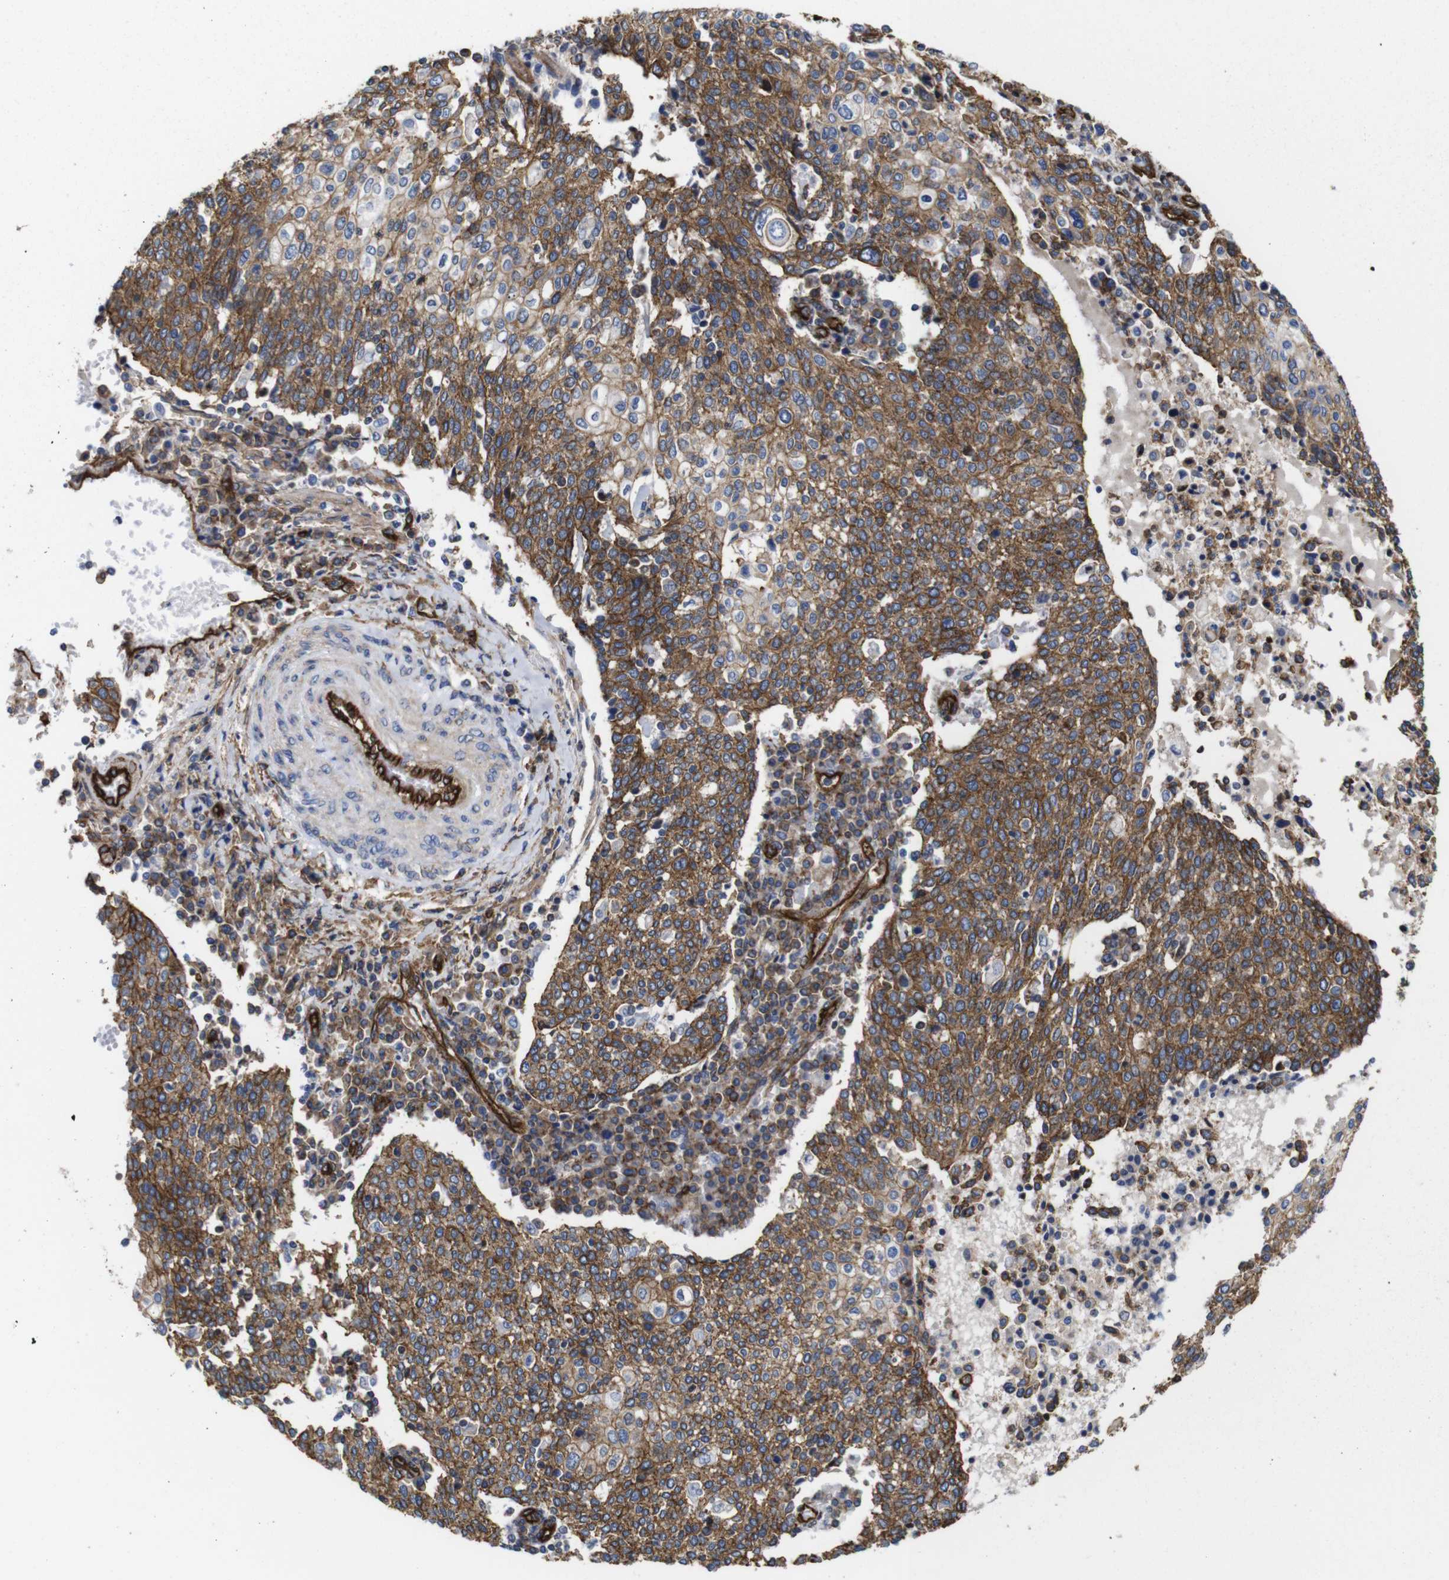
{"staining": {"intensity": "moderate", "quantity": ">75%", "location": "cytoplasmic/membranous"}, "tissue": "cervical cancer", "cell_type": "Tumor cells", "image_type": "cancer", "snomed": [{"axis": "morphology", "description": "Squamous cell carcinoma, NOS"}, {"axis": "topography", "description": "Cervix"}], "caption": "Approximately >75% of tumor cells in cervical cancer demonstrate moderate cytoplasmic/membranous protein positivity as visualized by brown immunohistochemical staining.", "gene": "SPTBN1", "patient": {"sex": "female", "age": 40}}